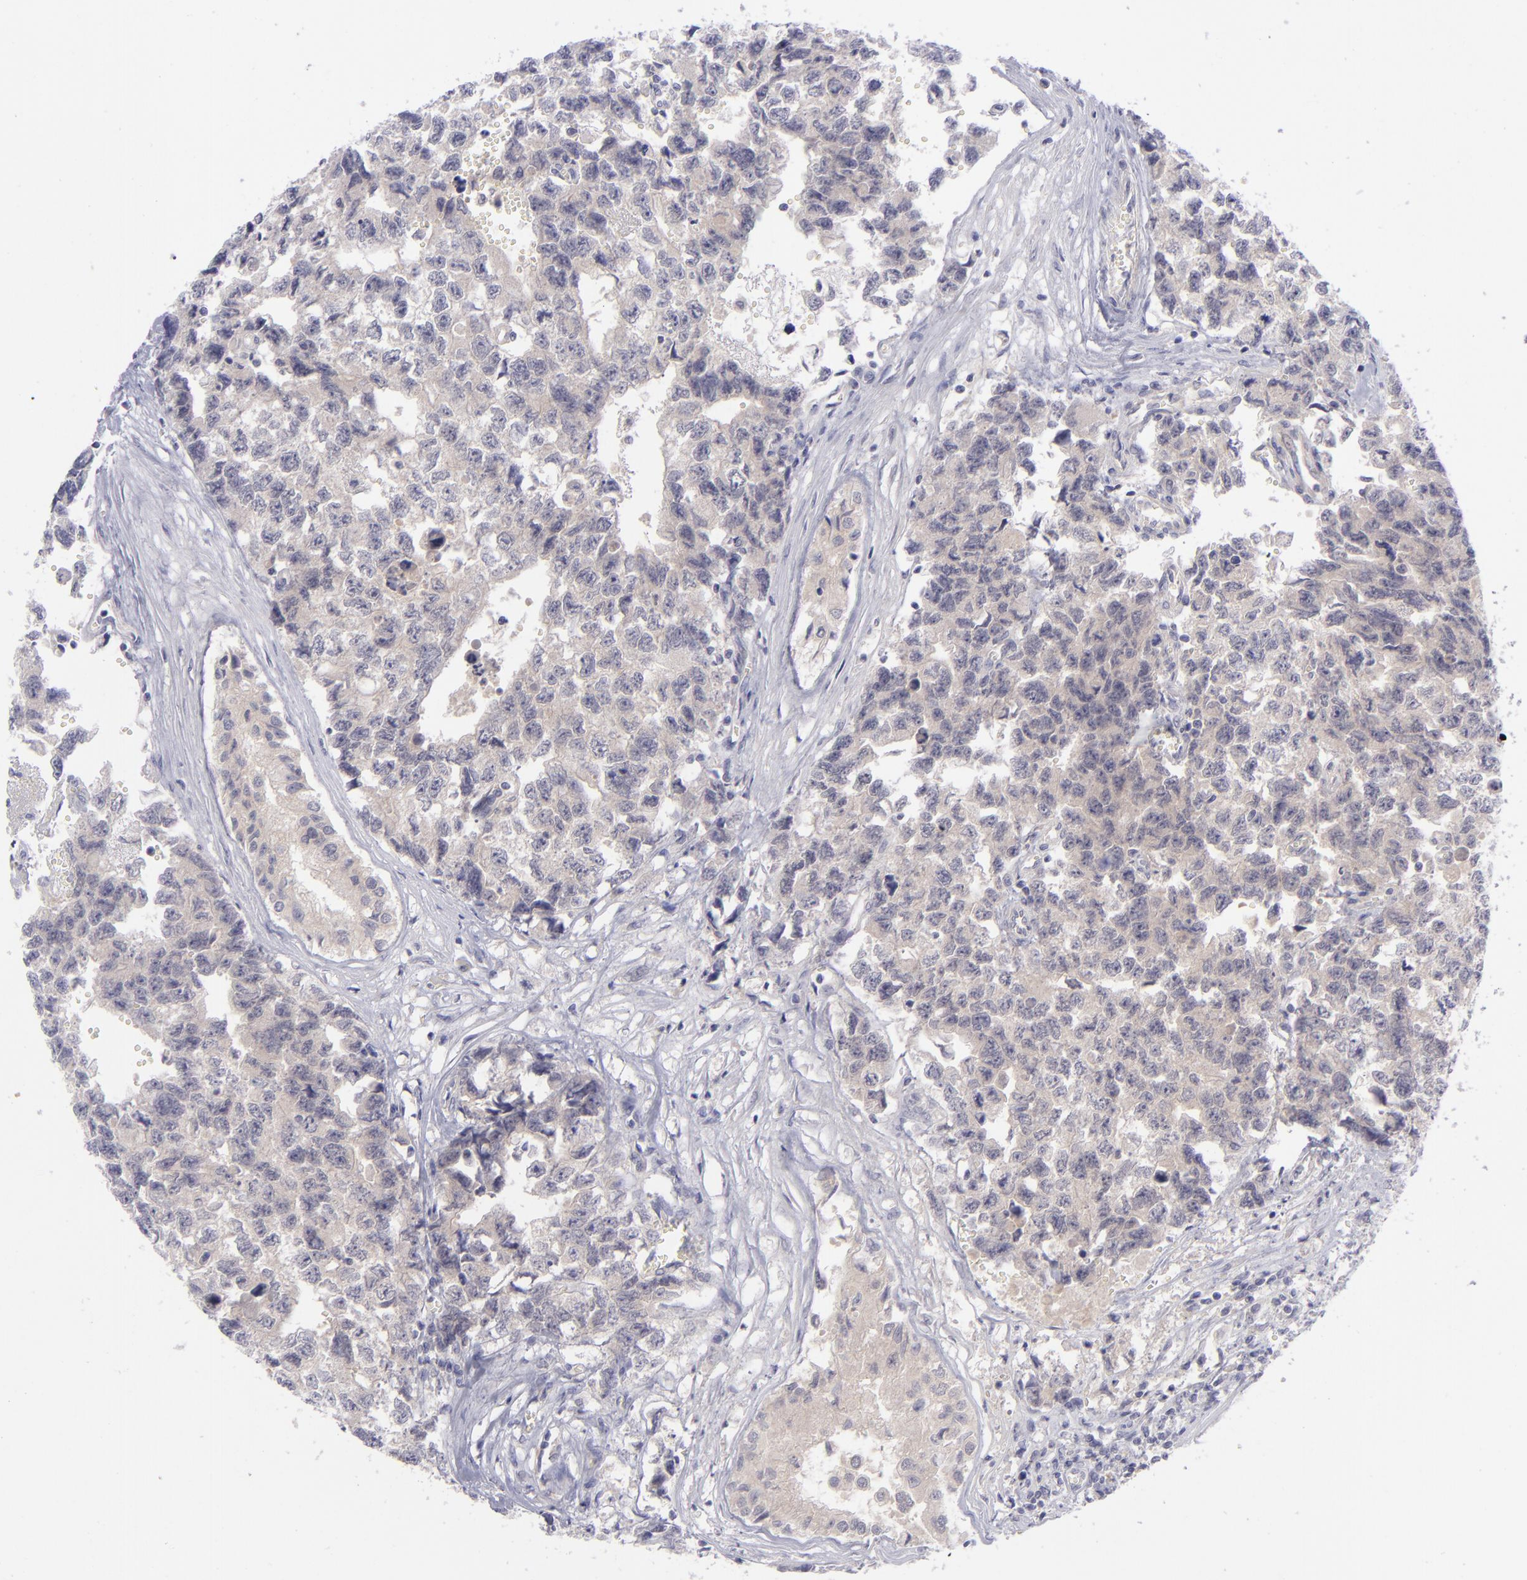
{"staining": {"intensity": "weak", "quantity": "<25%", "location": "cytoplasmic/membranous"}, "tissue": "testis cancer", "cell_type": "Tumor cells", "image_type": "cancer", "snomed": [{"axis": "morphology", "description": "Carcinoma, Embryonal, NOS"}, {"axis": "topography", "description": "Testis"}], "caption": "There is no significant positivity in tumor cells of embryonal carcinoma (testis).", "gene": "EVPL", "patient": {"sex": "male", "age": 31}}